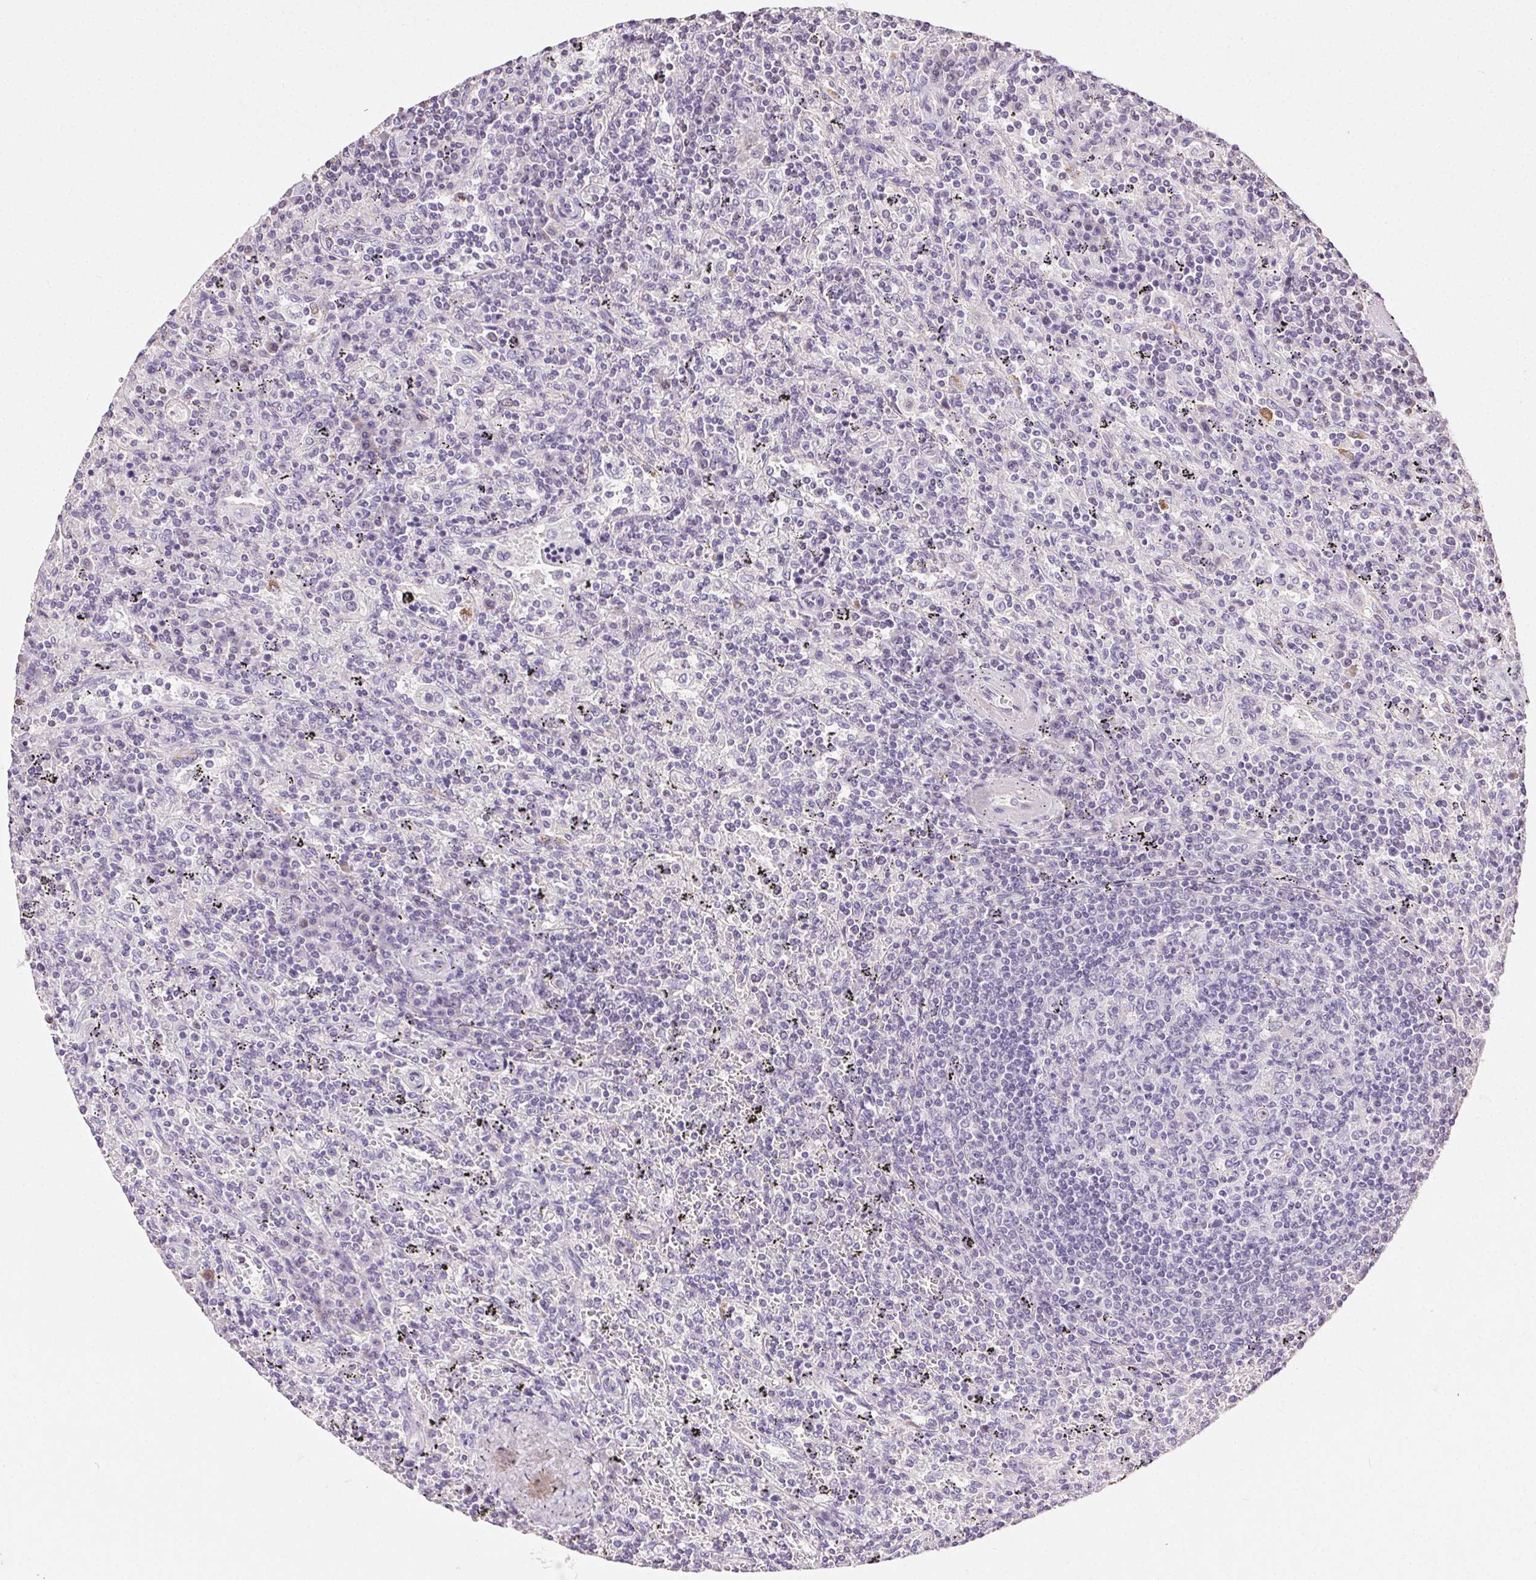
{"staining": {"intensity": "negative", "quantity": "none", "location": "none"}, "tissue": "lymphoma", "cell_type": "Tumor cells", "image_type": "cancer", "snomed": [{"axis": "morphology", "description": "Malignant lymphoma, non-Hodgkin's type, Low grade"}, {"axis": "topography", "description": "Spleen"}], "caption": "Protein analysis of lymphoma shows no significant positivity in tumor cells.", "gene": "SYCE2", "patient": {"sex": "male", "age": 62}}